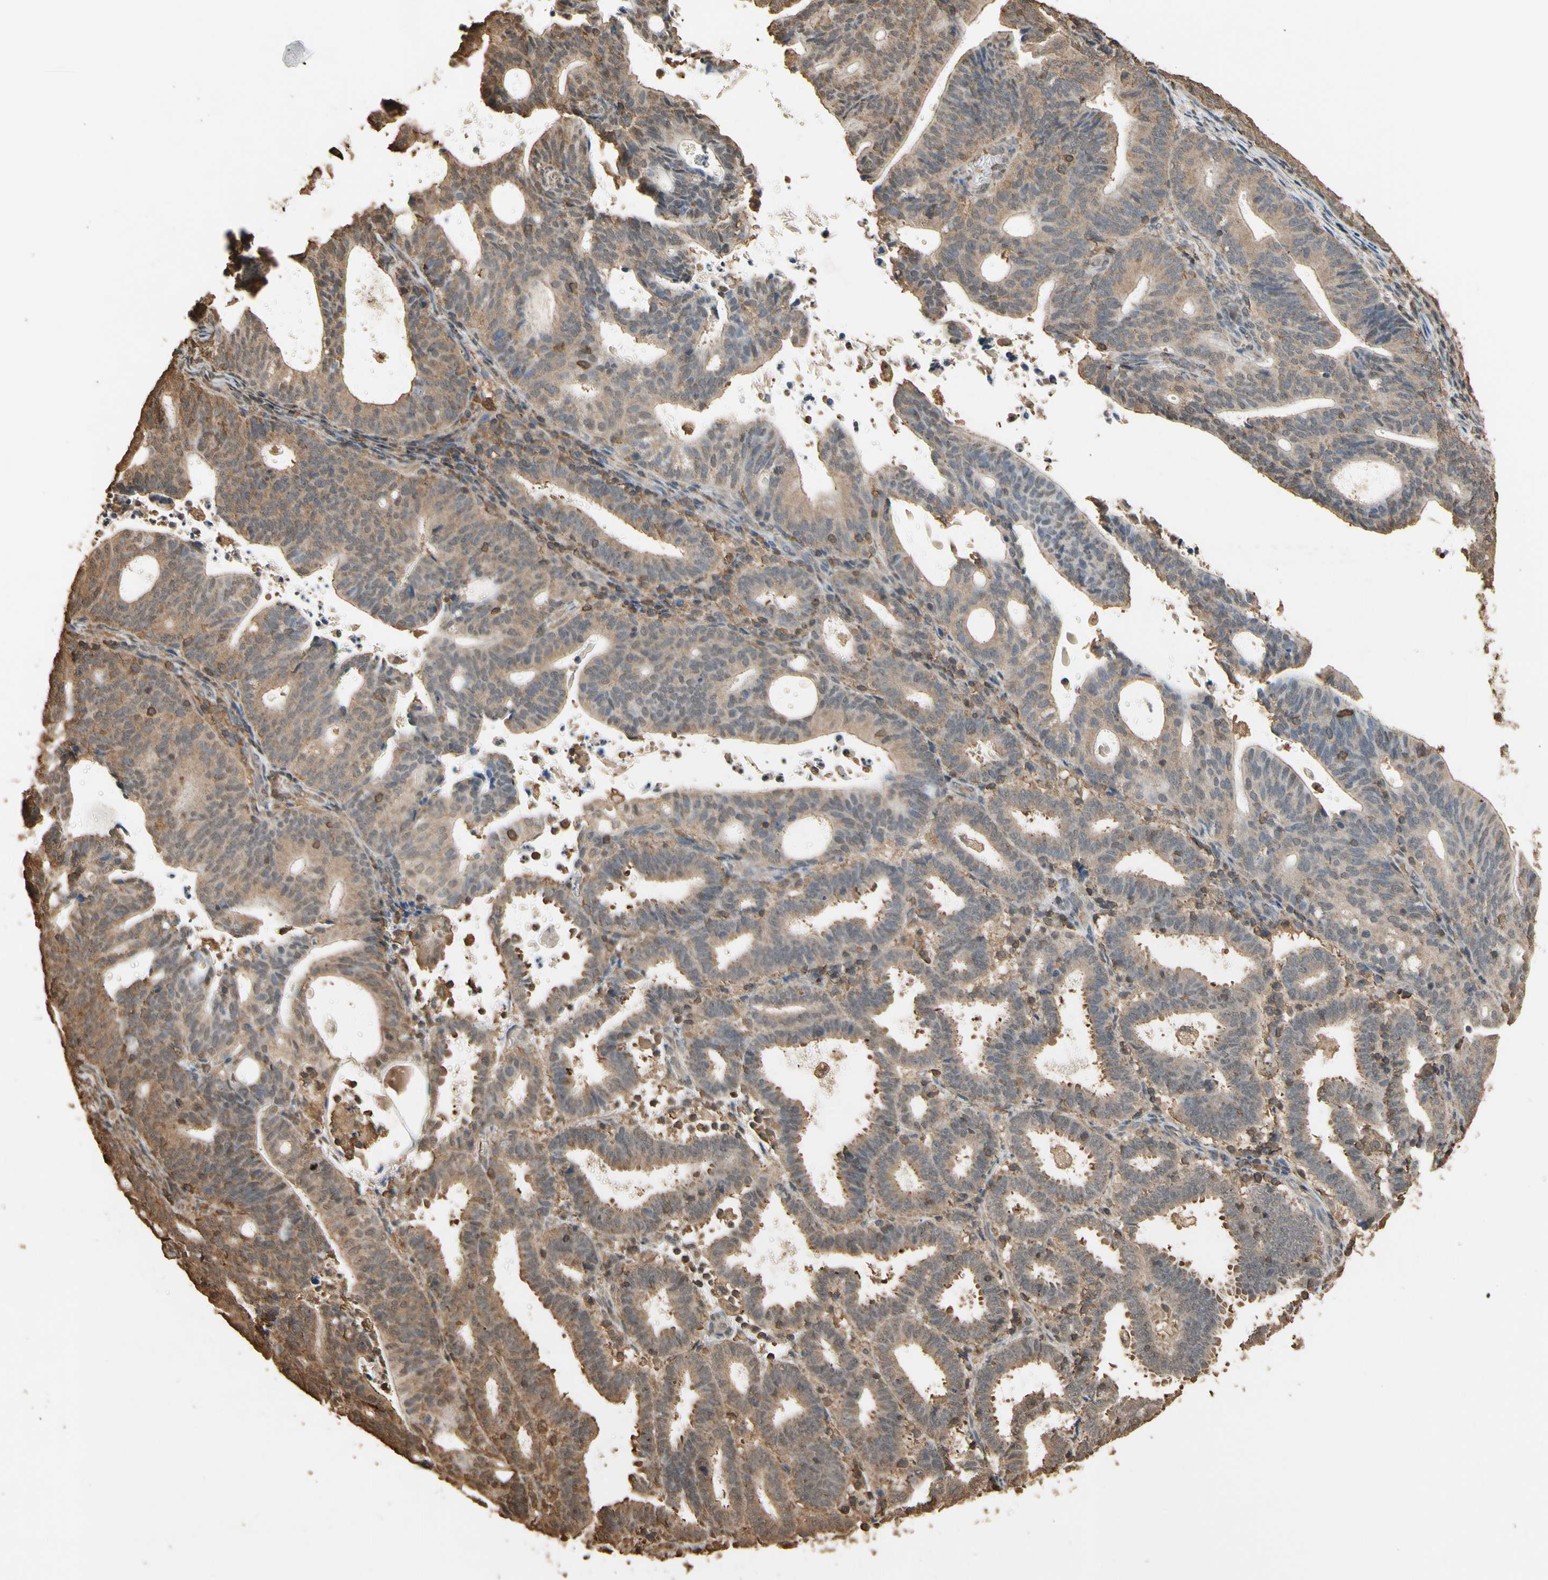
{"staining": {"intensity": "weak", "quantity": ">75%", "location": "cytoplasmic/membranous"}, "tissue": "endometrial cancer", "cell_type": "Tumor cells", "image_type": "cancer", "snomed": [{"axis": "morphology", "description": "Adenocarcinoma, NOS"}, {"axis": "topography", "description": "Uterus"}], "caption": "High-magnification brightfield microscopy of endometrial cancer (adenocarcinoma) stained with DAB (3,3'-diaminobenzidine) (brown) and counterstained with hematoxylin (blue). tumor cells exhibit weak cytoplasmic/membranous expression is present in about>75% of cells.", "gene": "TNFSF13B", "patient": {"sex": "female", "age": 83}}